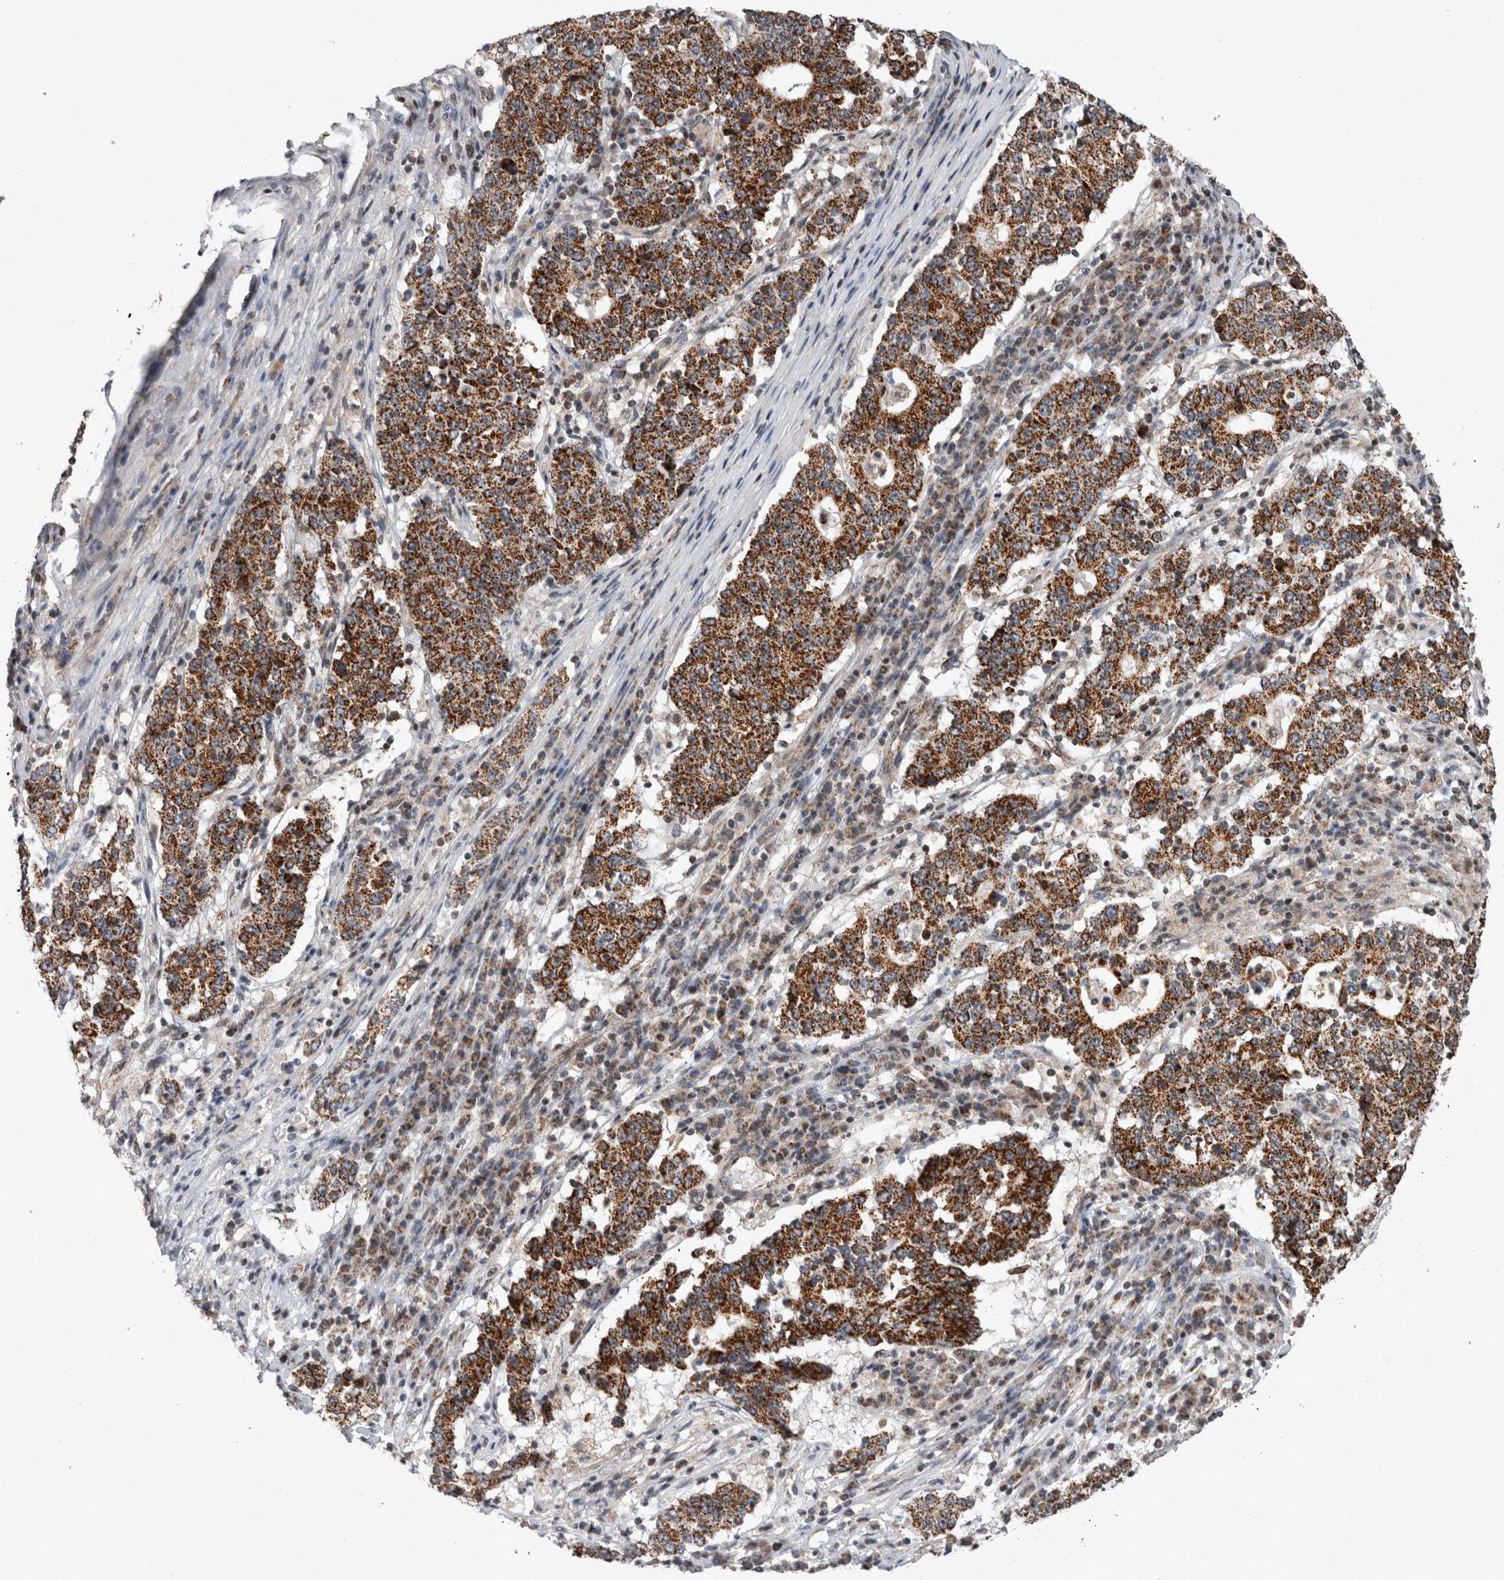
{"staining": {"intensity": "strong", "quantity": ">75%", "location": "cytoplasmic/membranous"}, "tissue": "stomach cancer", "cell_type": "Tumor cells", "image_type": "cancer", "snomed": [{"axis": "morphology", "description": "Adenocarcinoma, NOS"}, {"axis": "topography", "description": "Stomach"}], "caption": "High-magnification brightfield microscopy of stomach adenocarcinoma stained with DAB (3,3'-diaminobenzidine) (brown) and counterstained with hematoxylin (blue). tumor cells exhibit strong cytoplasmic/membranous staining is present in approximately>75% of cells.", "gene": "MRPL37", "patient": {"sex": "male", "age": 59}}